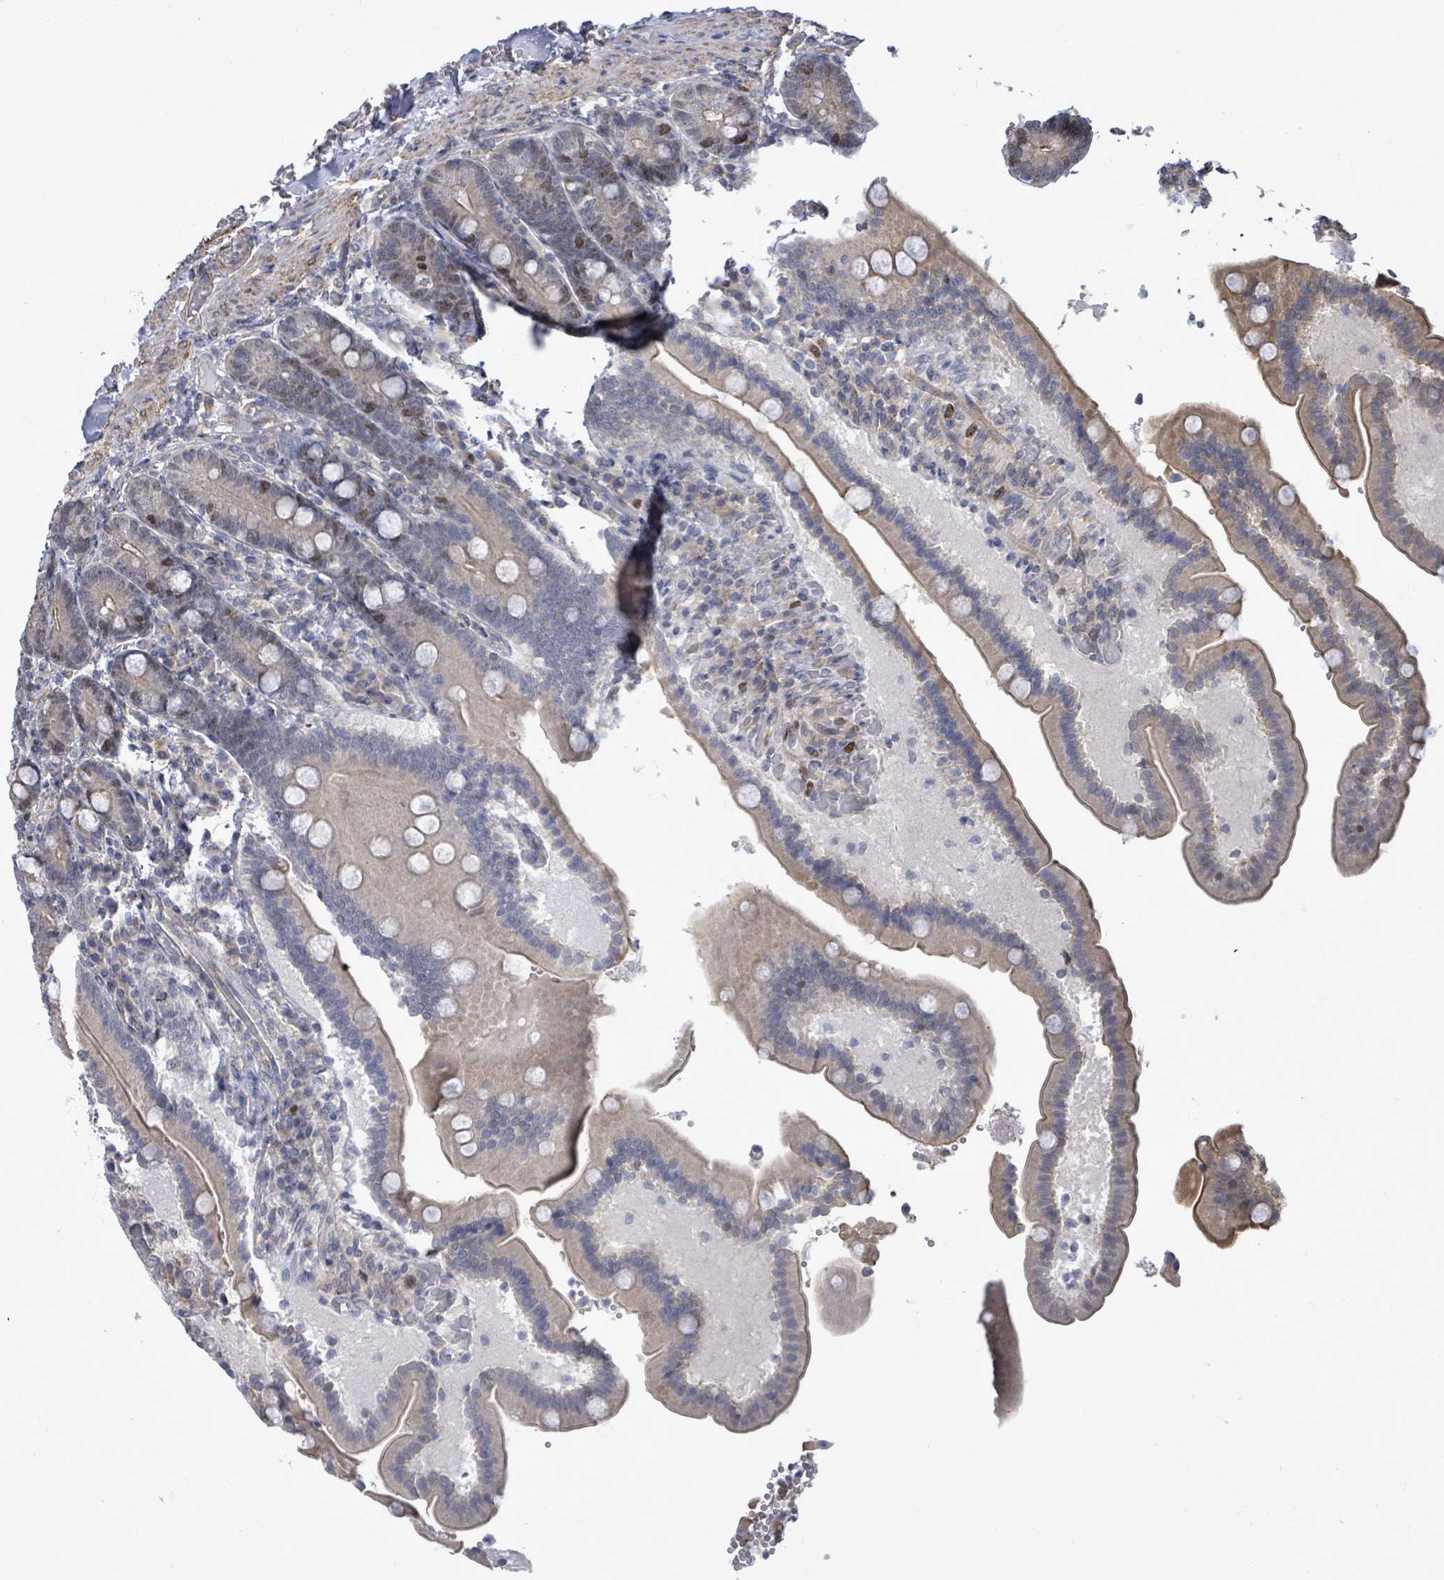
{"staining": {"intensity": "weak", "quantity": "<25%", "location": "nuclear"}, "tissue": "duodenum", "cell_type": "Glandular cells", "image_type": "normal", "snomed": [{"axis": "morphology", "description": "Normal tissue, NOS"}, {"axis": "topography", "description": "Duodenum"}], "caption": "Normal duodenum was stained to show a protein in brown. There is no significant positivity in glandular cells.", "gene": "PAPSS1", "patient": {"sex": "female", "age": 62}}